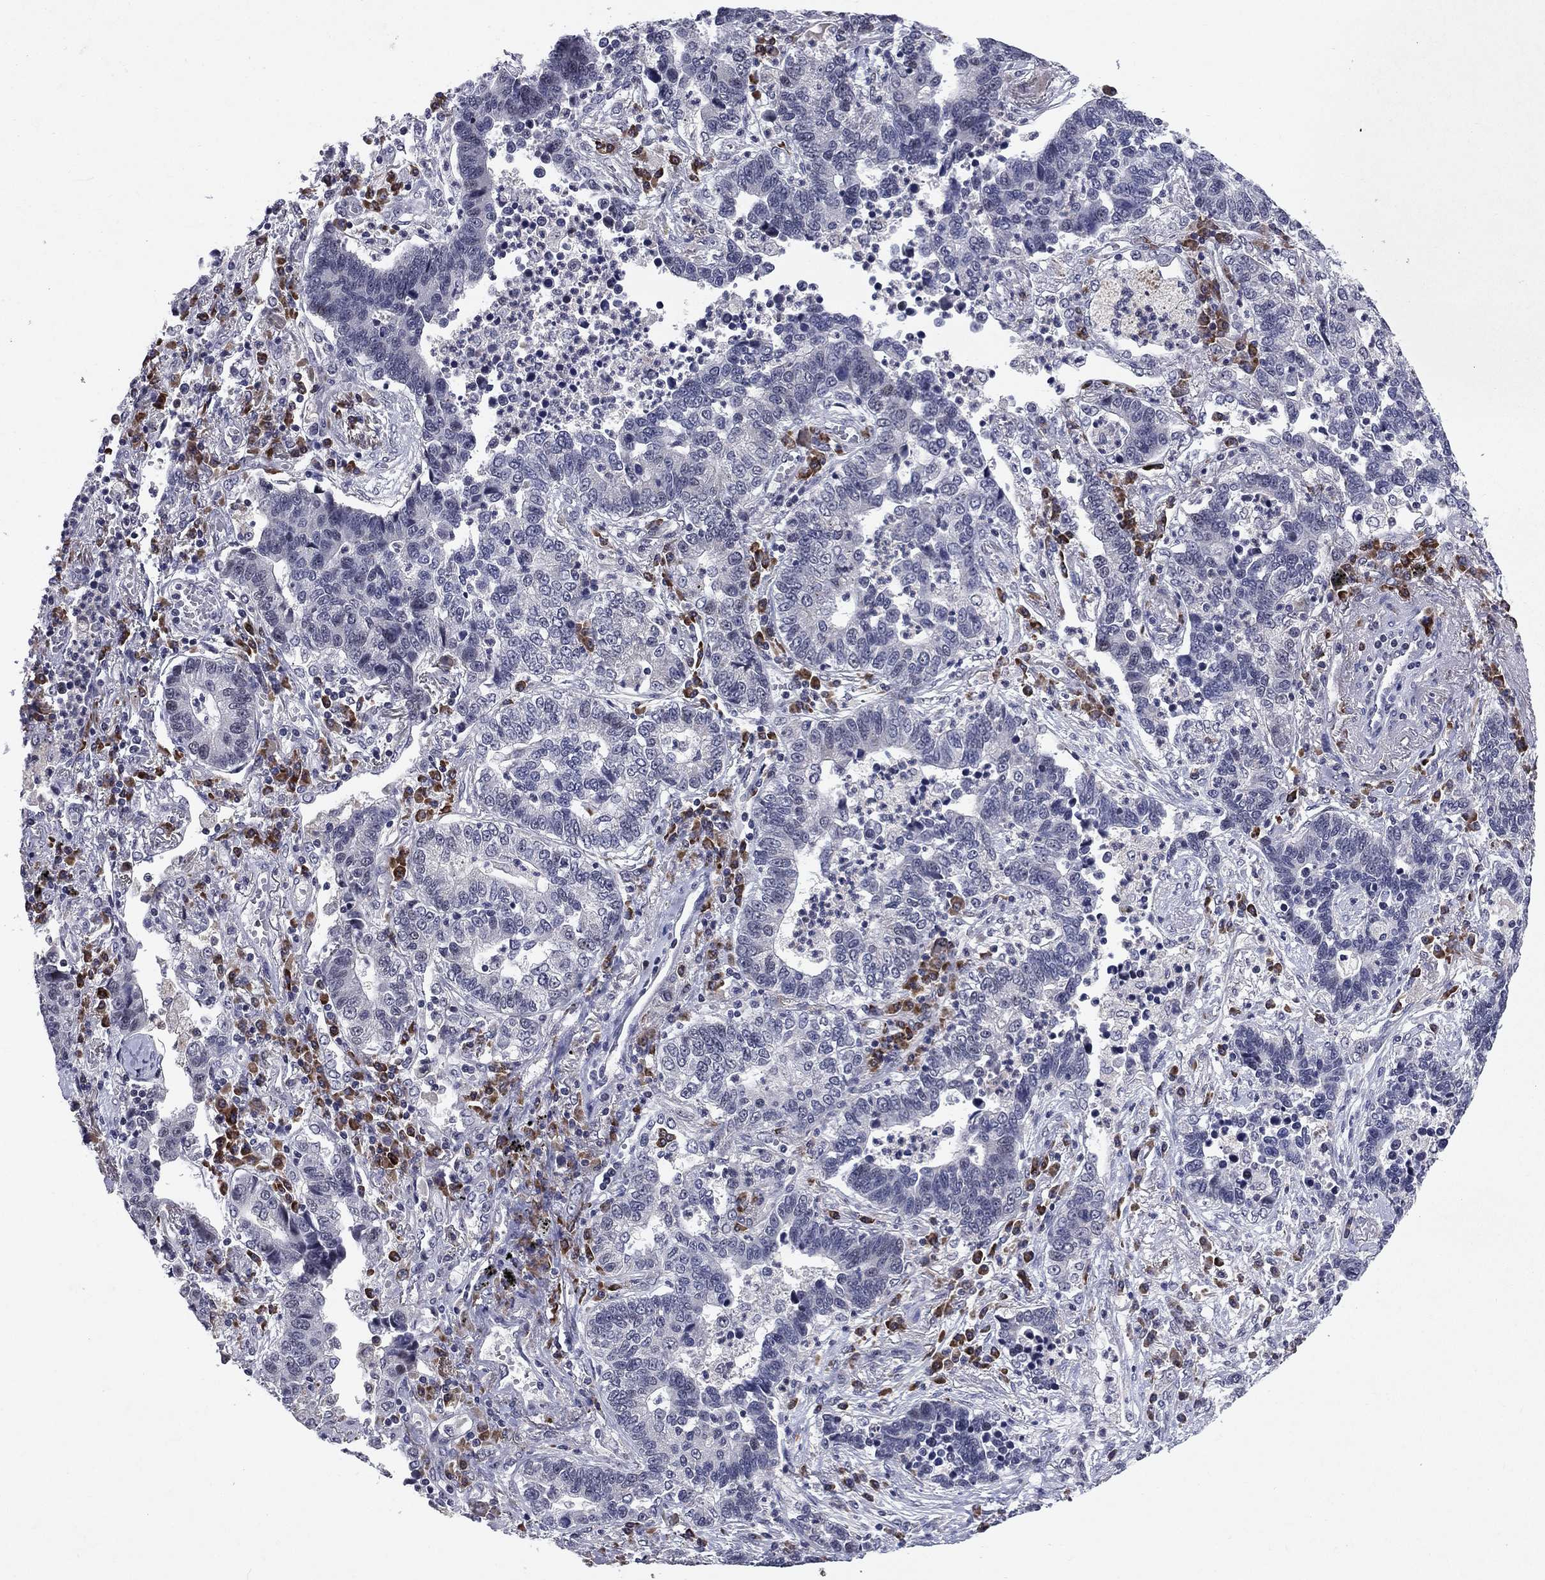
{"staining": {"intensity": "negative", "quantity": "none", "location": "none"}, "tissue": "lung cancer", "cell_type": "Tumor cells", "image_type": "cancer", "snomed": [{"axis": "morphology", "description": "Adenocarcinoma, NOS"}, {"axis": "topography", "description": "Lung"}], "caption": "Protein analysis of lung cancer demonstrates no significant staining in tumor cells. Nuclei are stained in blue.", "gene": "ECM1", "patient": {"sex": "female", "age": 57}}